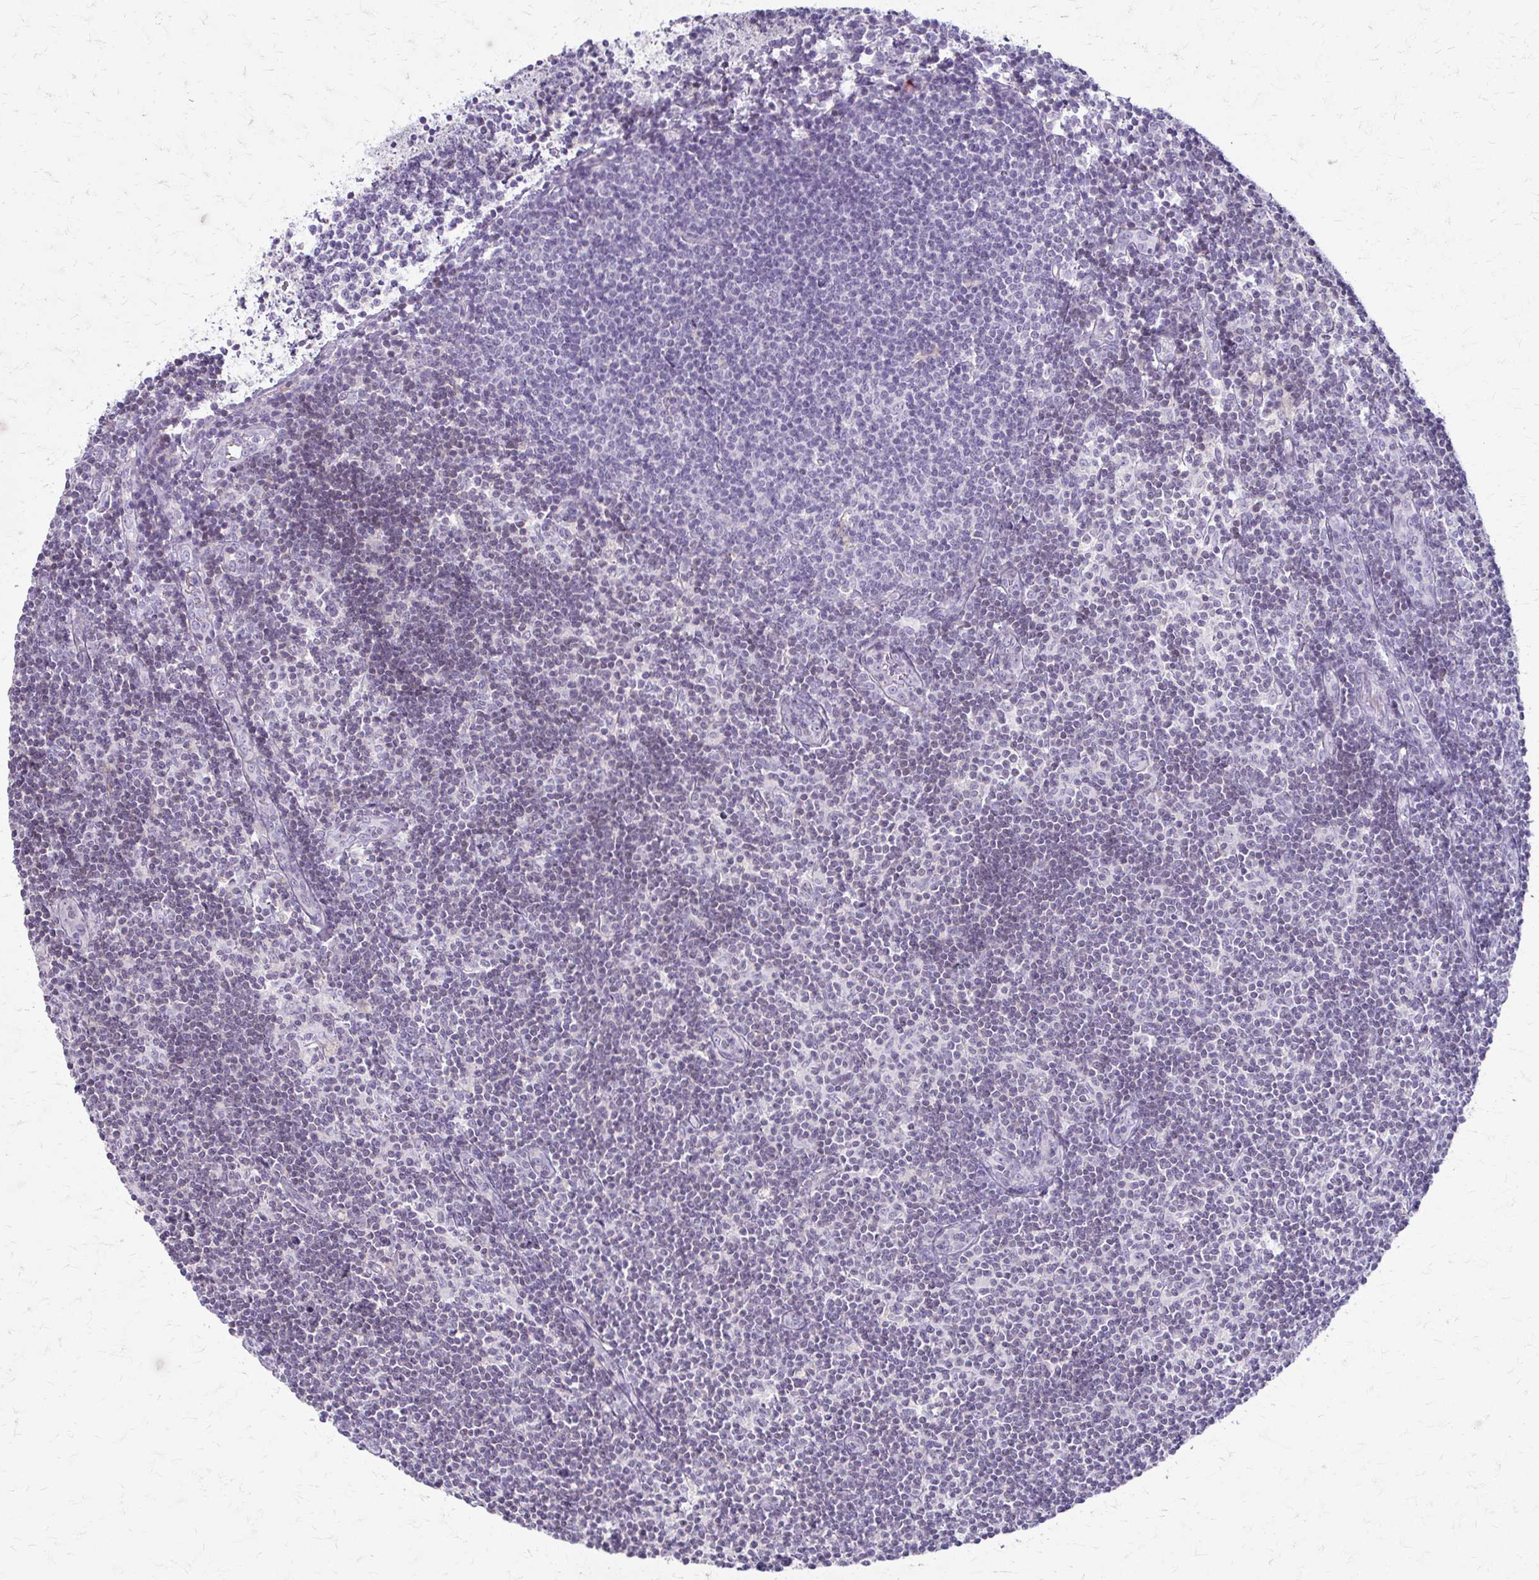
{"staining": {"intensity": "negative", "quantity": "none", "location": "none"}, "tissue": "lymph node", "cell_type": "Germinal center cells", "image_type": "normal", "snomed": [{"axis": "morphology", "description": "Normal tissue, NOS"}, {"axis": "topography", "description": "Lymph node"}], "caption": "Photomicrograph shows no significant protein positivity in germinal center cells of unremarkable lymph node.", "gene": "LDLRAP1", "patient": {"sex": "female", "age": 31}}